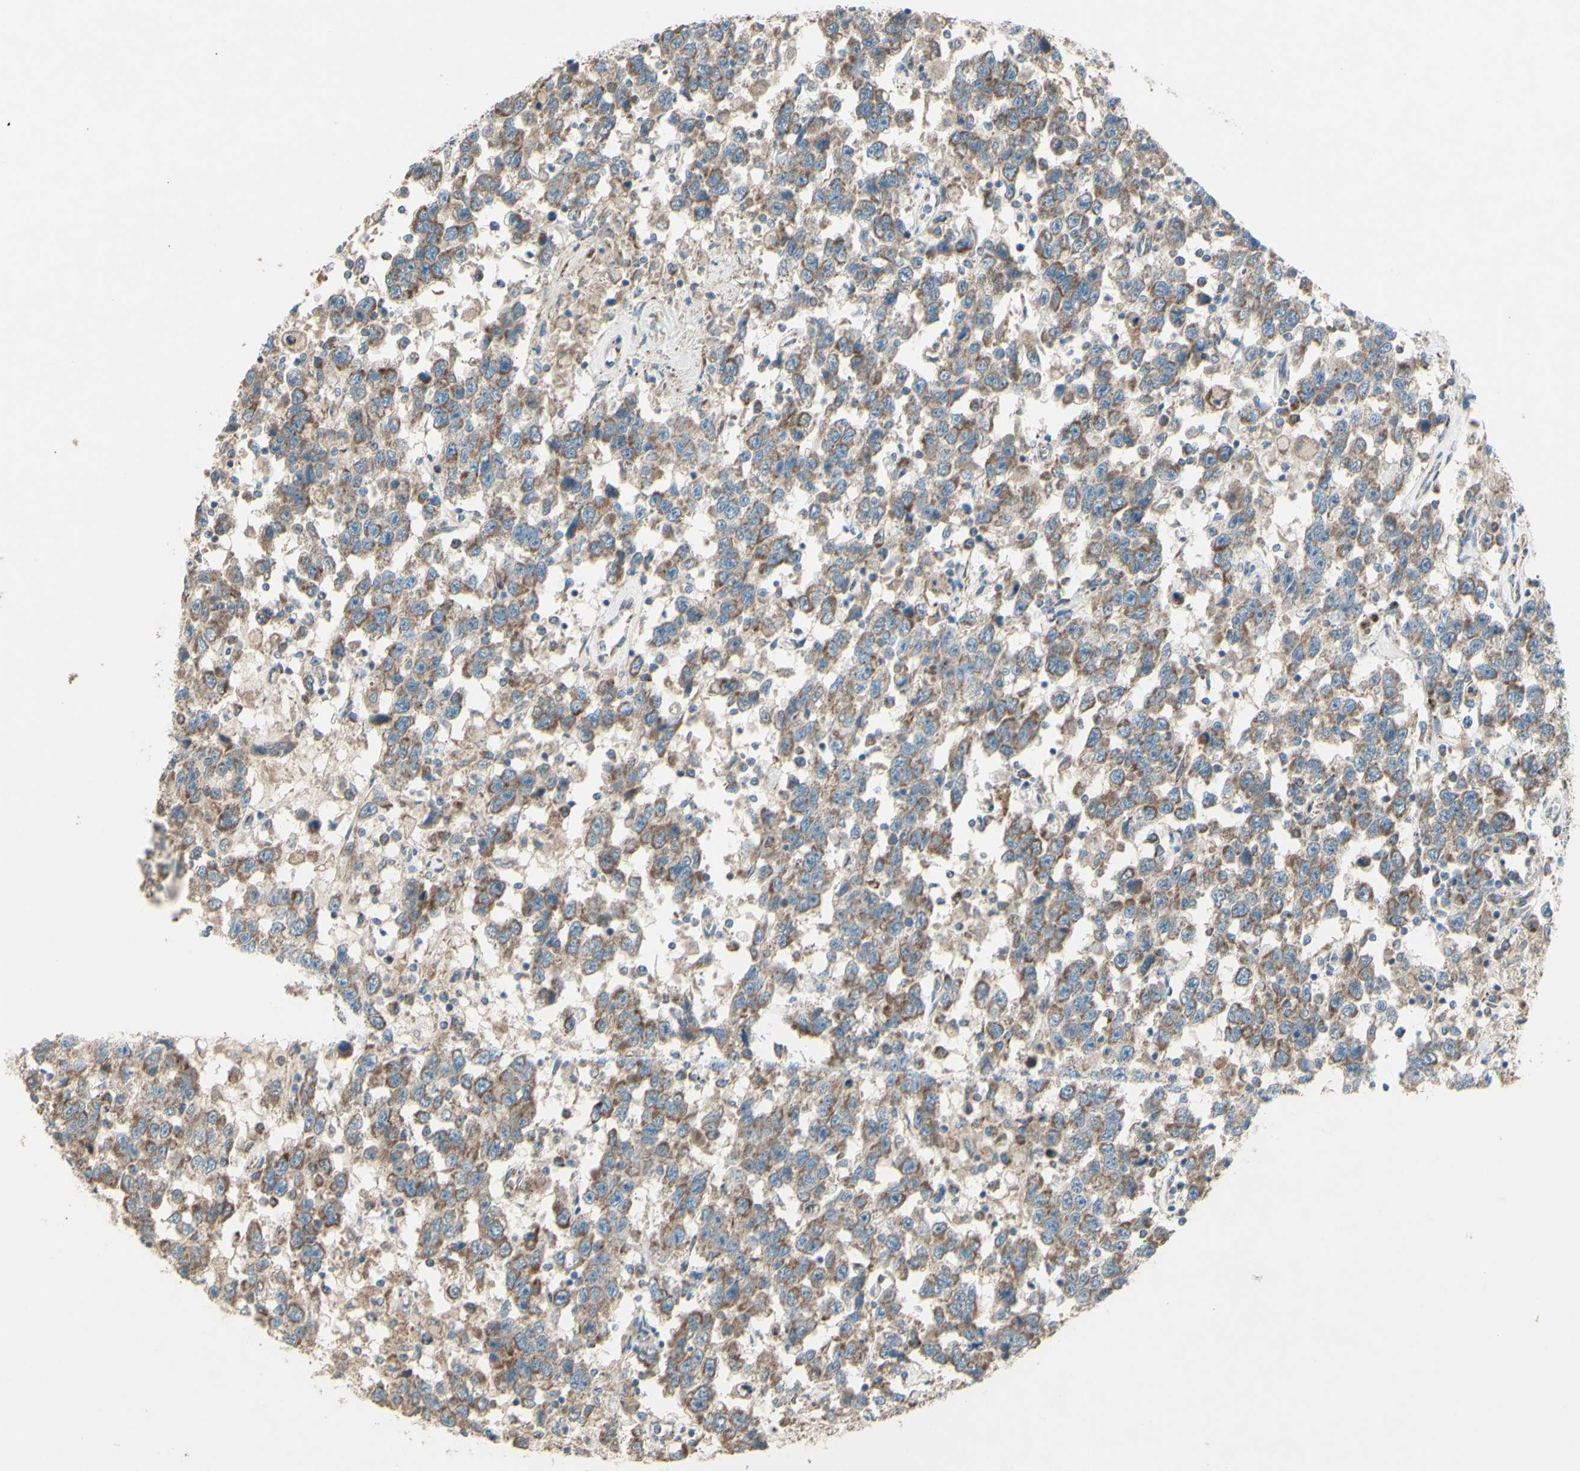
{"staining": {"intensity": "moderate", "quantity": ">75%", "location": "cytoplasmic/membranous"}, "tissue": "testis cancer", "cell_type": "Tumor cells", "image_type": "cancer", "snomed": [{"axis": "morphology", "description": "Seminoma, NOS"}, {"axis": "topography", "description": "Testis"}], "caption": "An immunohistochemistry (IHC) image of tumor tissue is shown. Protein staining in brown highlights moderate cytoplasmic/membranous positivity in testis cancer (seminoma) within tumor cells. Nuclei are stained in blue.", "gene": "RHOT1", "patient": {"sex": "male", "age": 41}}